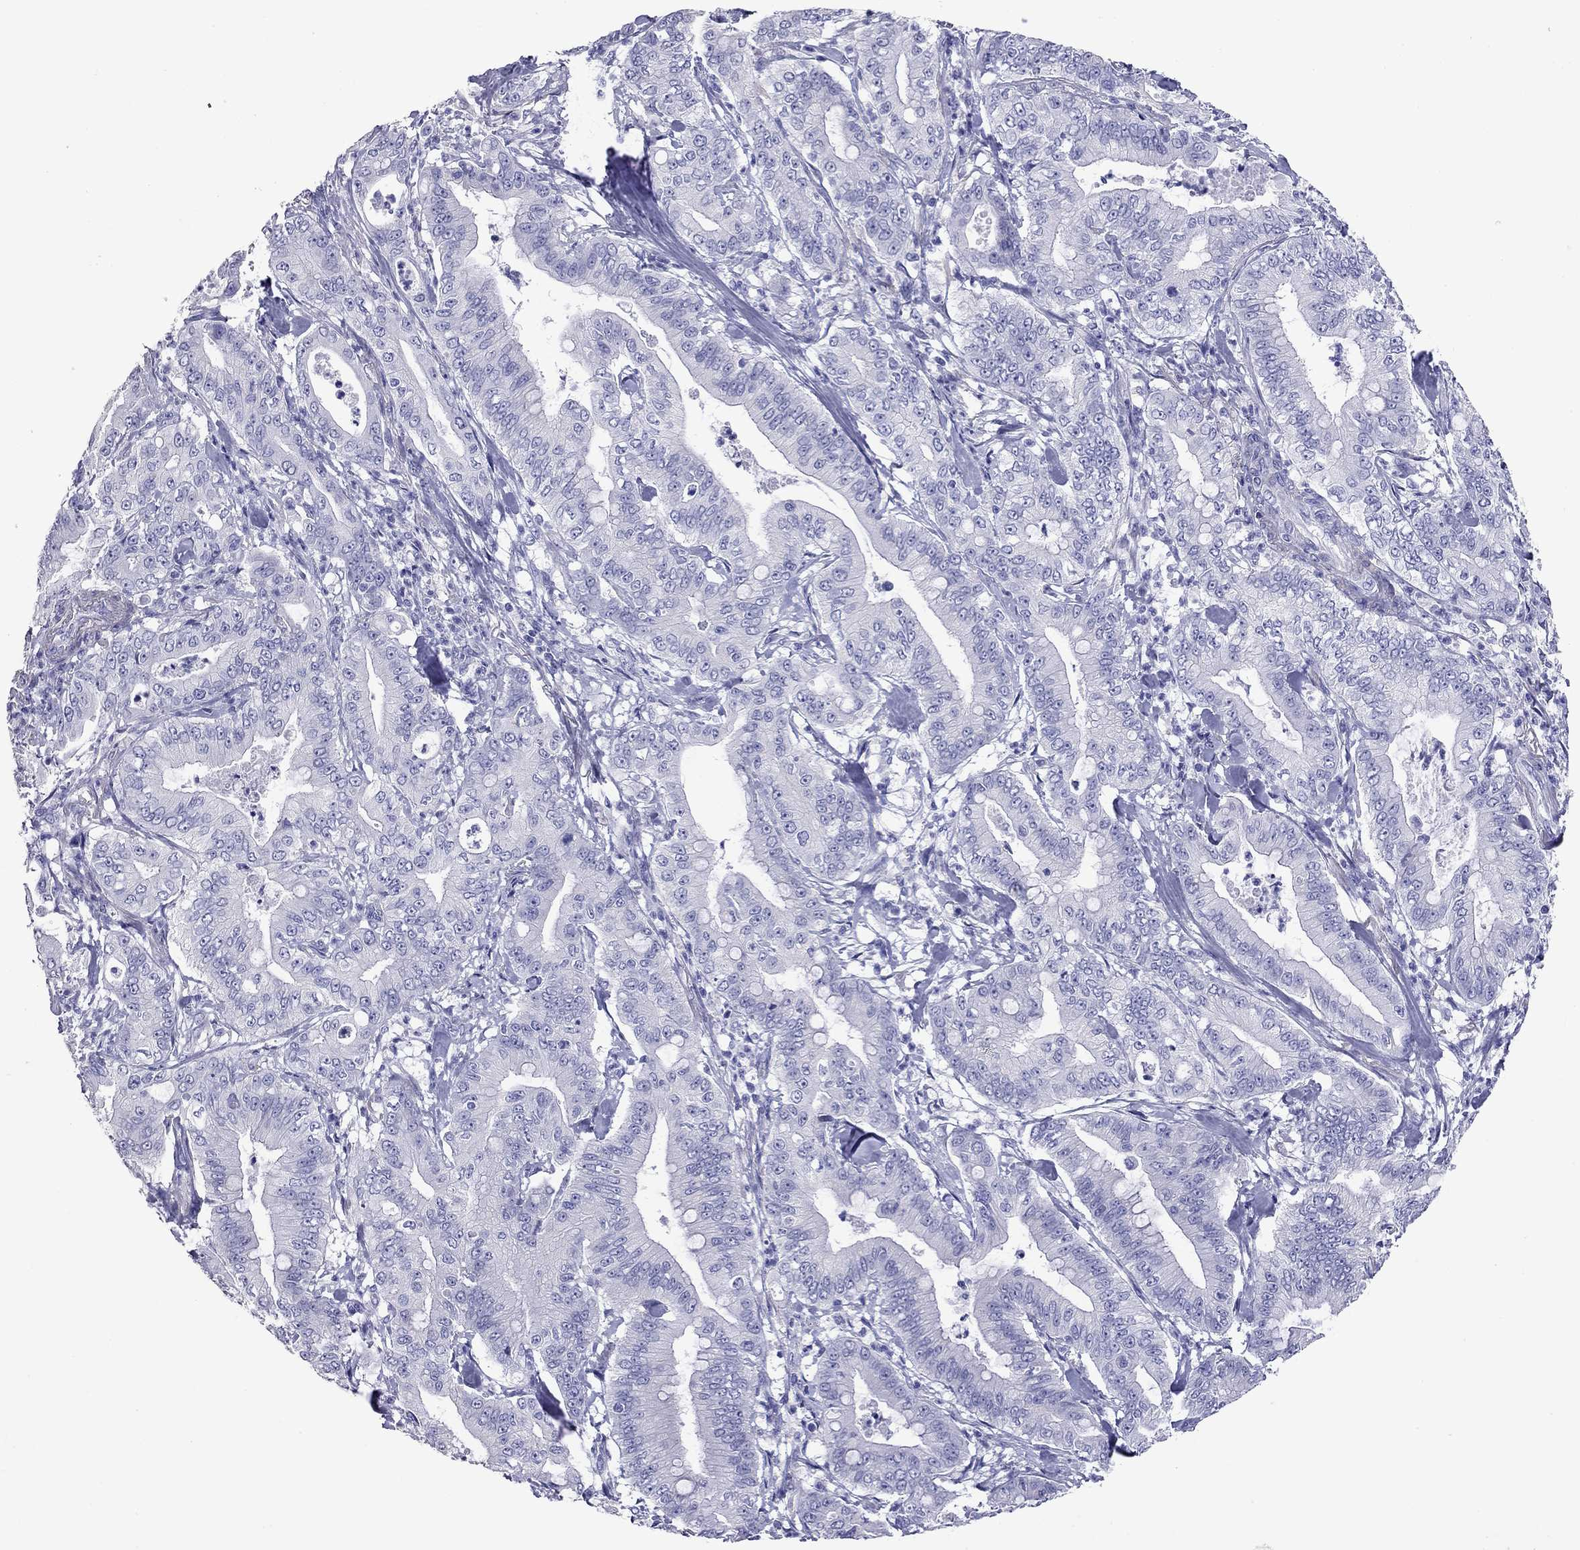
{"staining": {"intensity": "negative", "quantity": "none", "location": "none"}, "tissue": "pancreatic cancer", "cell_type": "Tumor cells", "image_type": "cancer", "snomed": [{"axis": "morphology", "description": "Adenocarcinoma, NOS"}, {"axis": "topography", "description": "Pancreas"}], "caption": "IHC of pancreatic adenocarcinoma reveals no staining in tumor cells. Brightfield microscopy of immunohistochemistry stained with DAB (brown) and hematoxylin (blue), captured at high magnification.", "gene": "KIAA2012", "patient": {"sex": "male", "age": 71}}